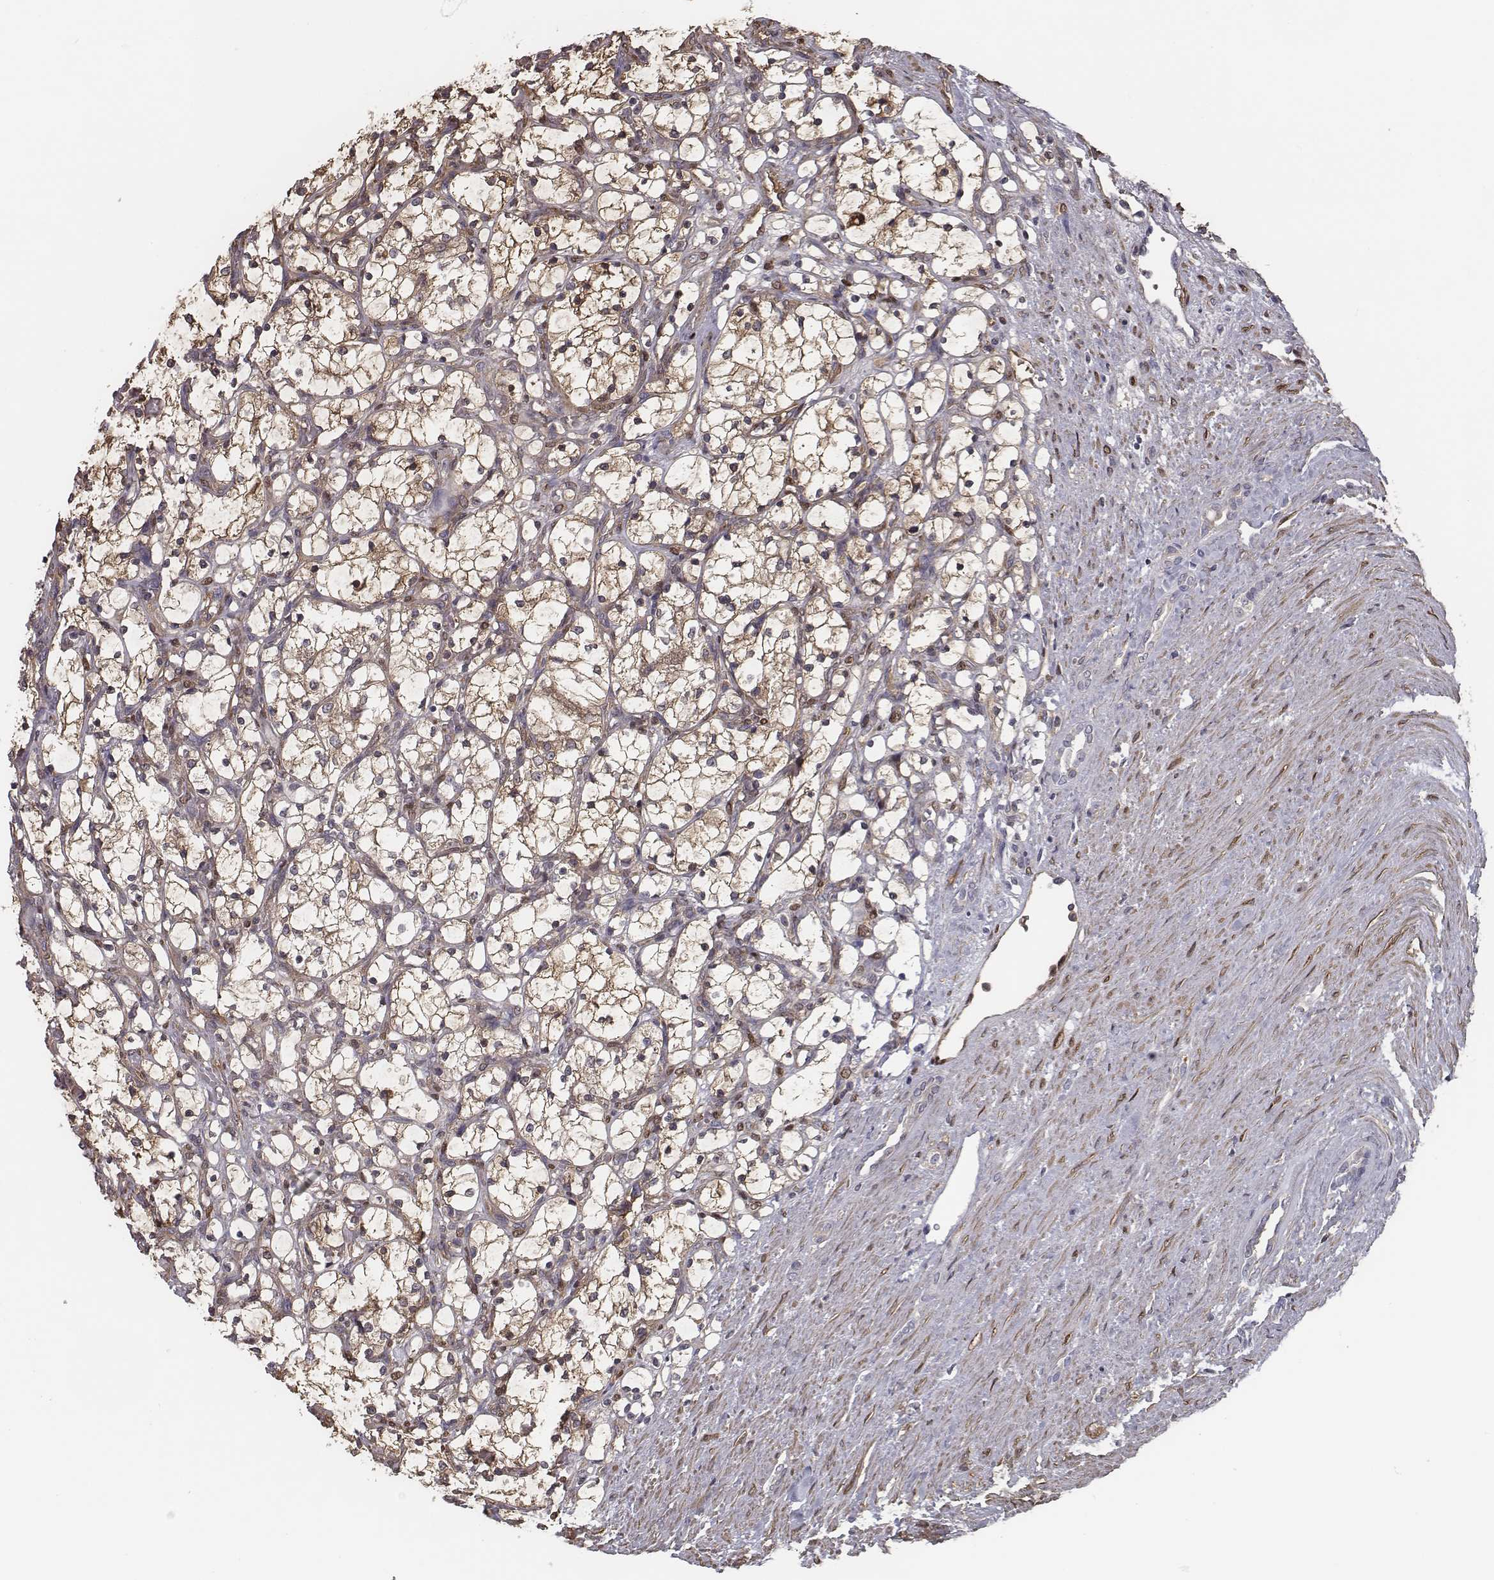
{"staining": {"intensity": "moderate", "quantity": ">75%", "location": "cytoplasmic/membranous"}, "tissue": "renal cancer", "cell_type": "Tumor cells", "image_type": "cancer", "snomed": [{"axis": "morphology", "description": "Adenocarcinoma, NOS"}, {"axis": "topography", "description": "Kidney"}], "caption": "Protein expression analysis of renal adenocarcinoma displays moderate cytoplasmic/membranous positivity in about >75% of tumor cells. (DAB IHC with brightfield microscopy, high magnification).", "gene": "ISYNA1", "patient": {"sex": "female", "age": 69}}